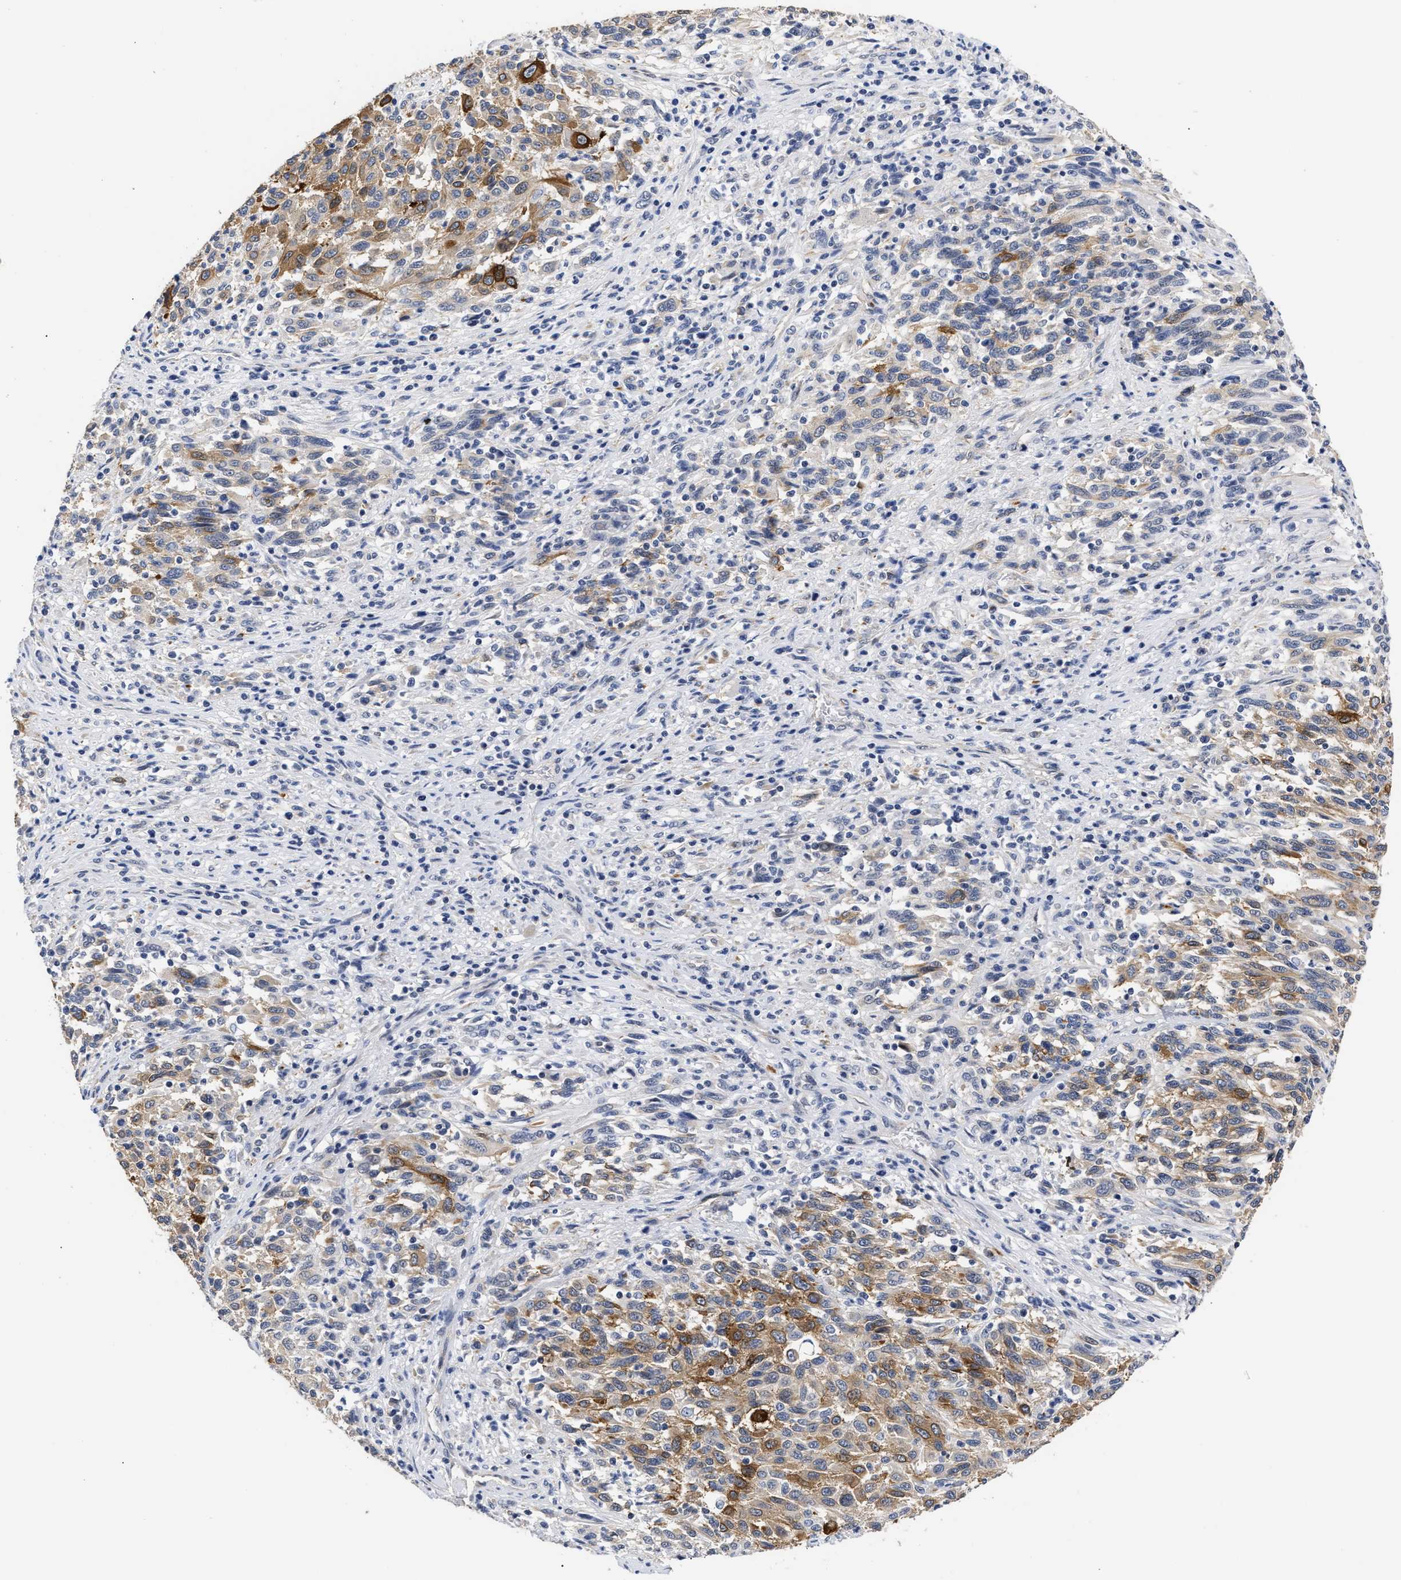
{"staining": {"intensity": "moderate", "quantity": "25%-75%", "location": "cytoplasmic/membranous"}, "tissue": "melanoma", "cell_type": "Tumor cells", "image_type": "cancer", "snomed": [{"axis": "morphology", "description": "Malignant melanoma, Metastatic site"}, {"axis": "topography", "description": "Lymph node"}], "caption": "A high-resolution photomicrograph shows IHC staining of malignant melanoma (metastatic site), which demonstrates moderate cytoplasmic/membranous expression in about 25%-75% of tumor cells.", "gene": "AHNAK2", "patient": {"sex": "male", "age": 61}}